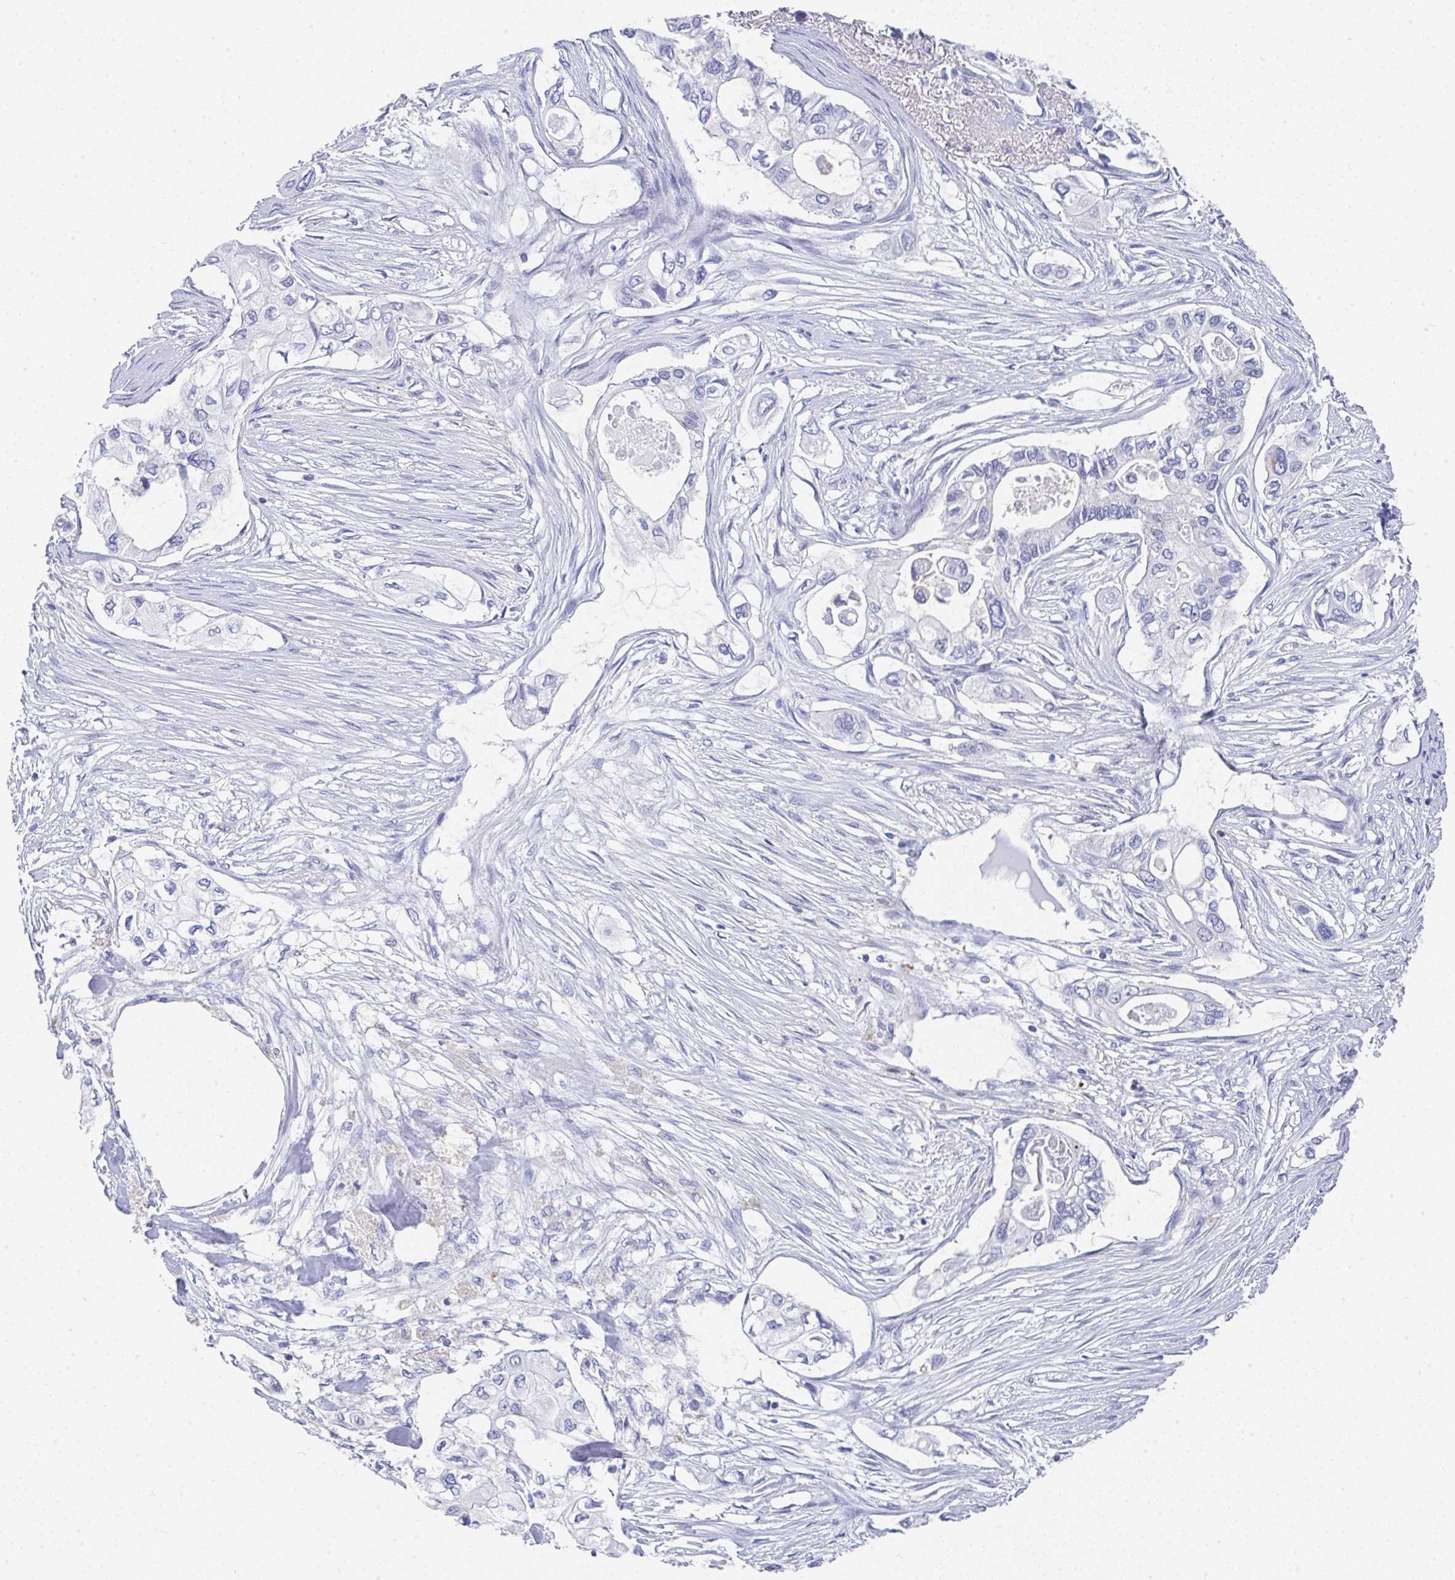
{"staining": {"intensity": "negative", "quantity": "none", "location": "none"}, "tissue": "pancreatic cancer", "cell_type": "Tumor cells", "image_type": "cancer", "snomed": [{"axis": "morphology", "description": "Adenocarcinoma, NOS"}, {"axis": "topography", "description": "Pancreas"}], "caption": "High magnification brightfield microscopy of pancreatic cancer (adenocarcinoma) stained with DAB (brown) and counterstained with hematoxylin (blue): tumor cells show no significant expression. (DAB immunohistochemistry (IHC) visualized using brightfield microscopy, high magnification).", "gene": "TNFRSF8", "patient": {"sex": "female", "age": 63}}